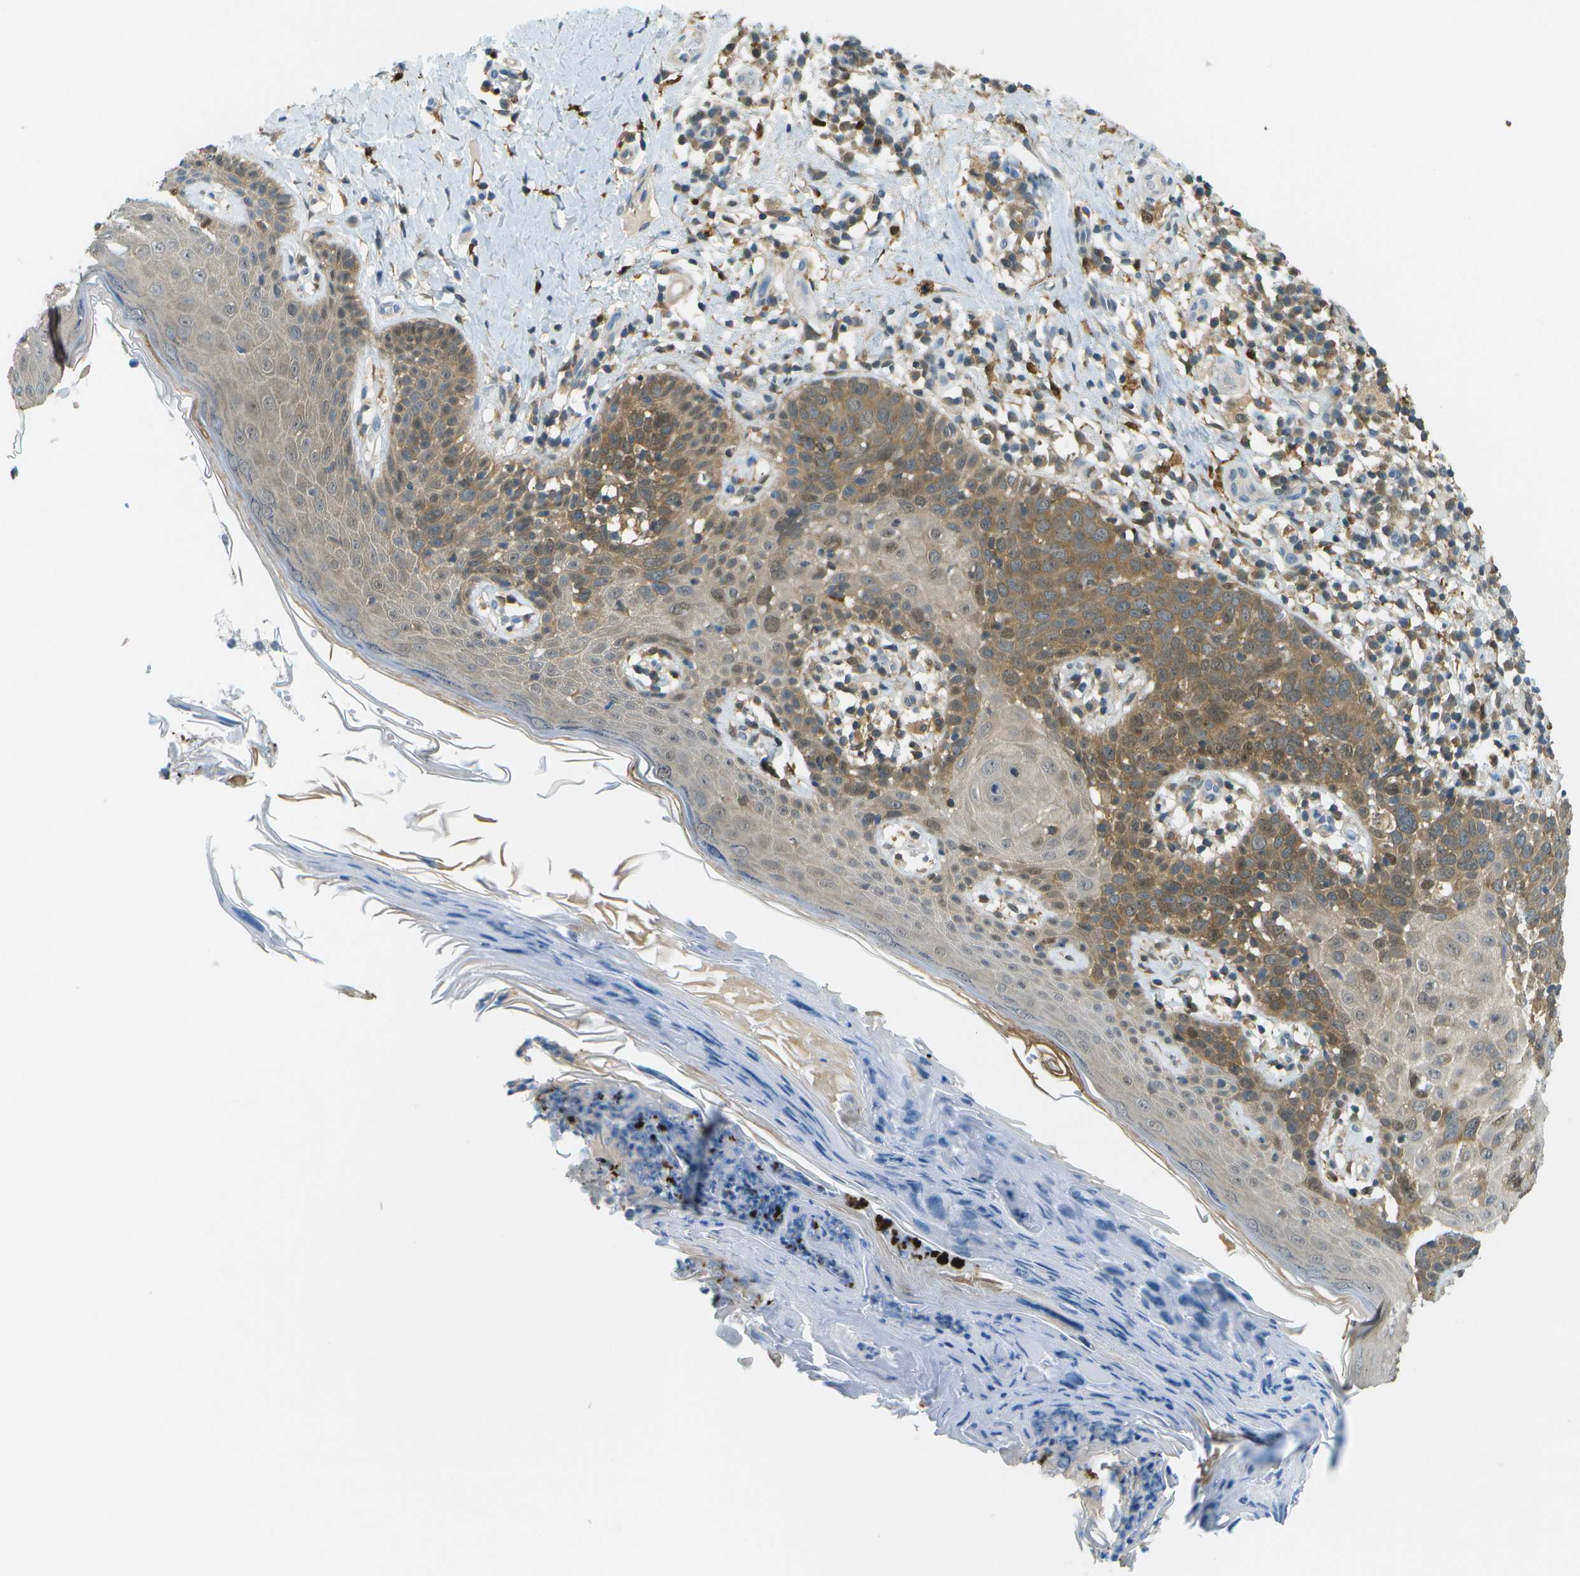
{"staining": {"intensity": "moderate", "quantity": ">75%", "location": "cytoplasmic/membranous"}, "tissue": "skin cancer", "cell_type": "Tumor cells", "image_type": "cancer", "snomed": [{"axis": "morphology", "description": "Squamous cell carcinoma in situ, NOS"}, {"axis": "morphology", "description": "Squamous cell carcinoma, NOS"}, {"axis": "topography", "description": "Skin"}], "caption": "Tumor cells display moderate cytoplasmic/membranous positivity in about >75% of cells in skin cancer. The protein of interest is shown in brown color, while the nuclei are stained blue.", "gene": "CDH23", "patient": {"sex": "male", "age": 93}}